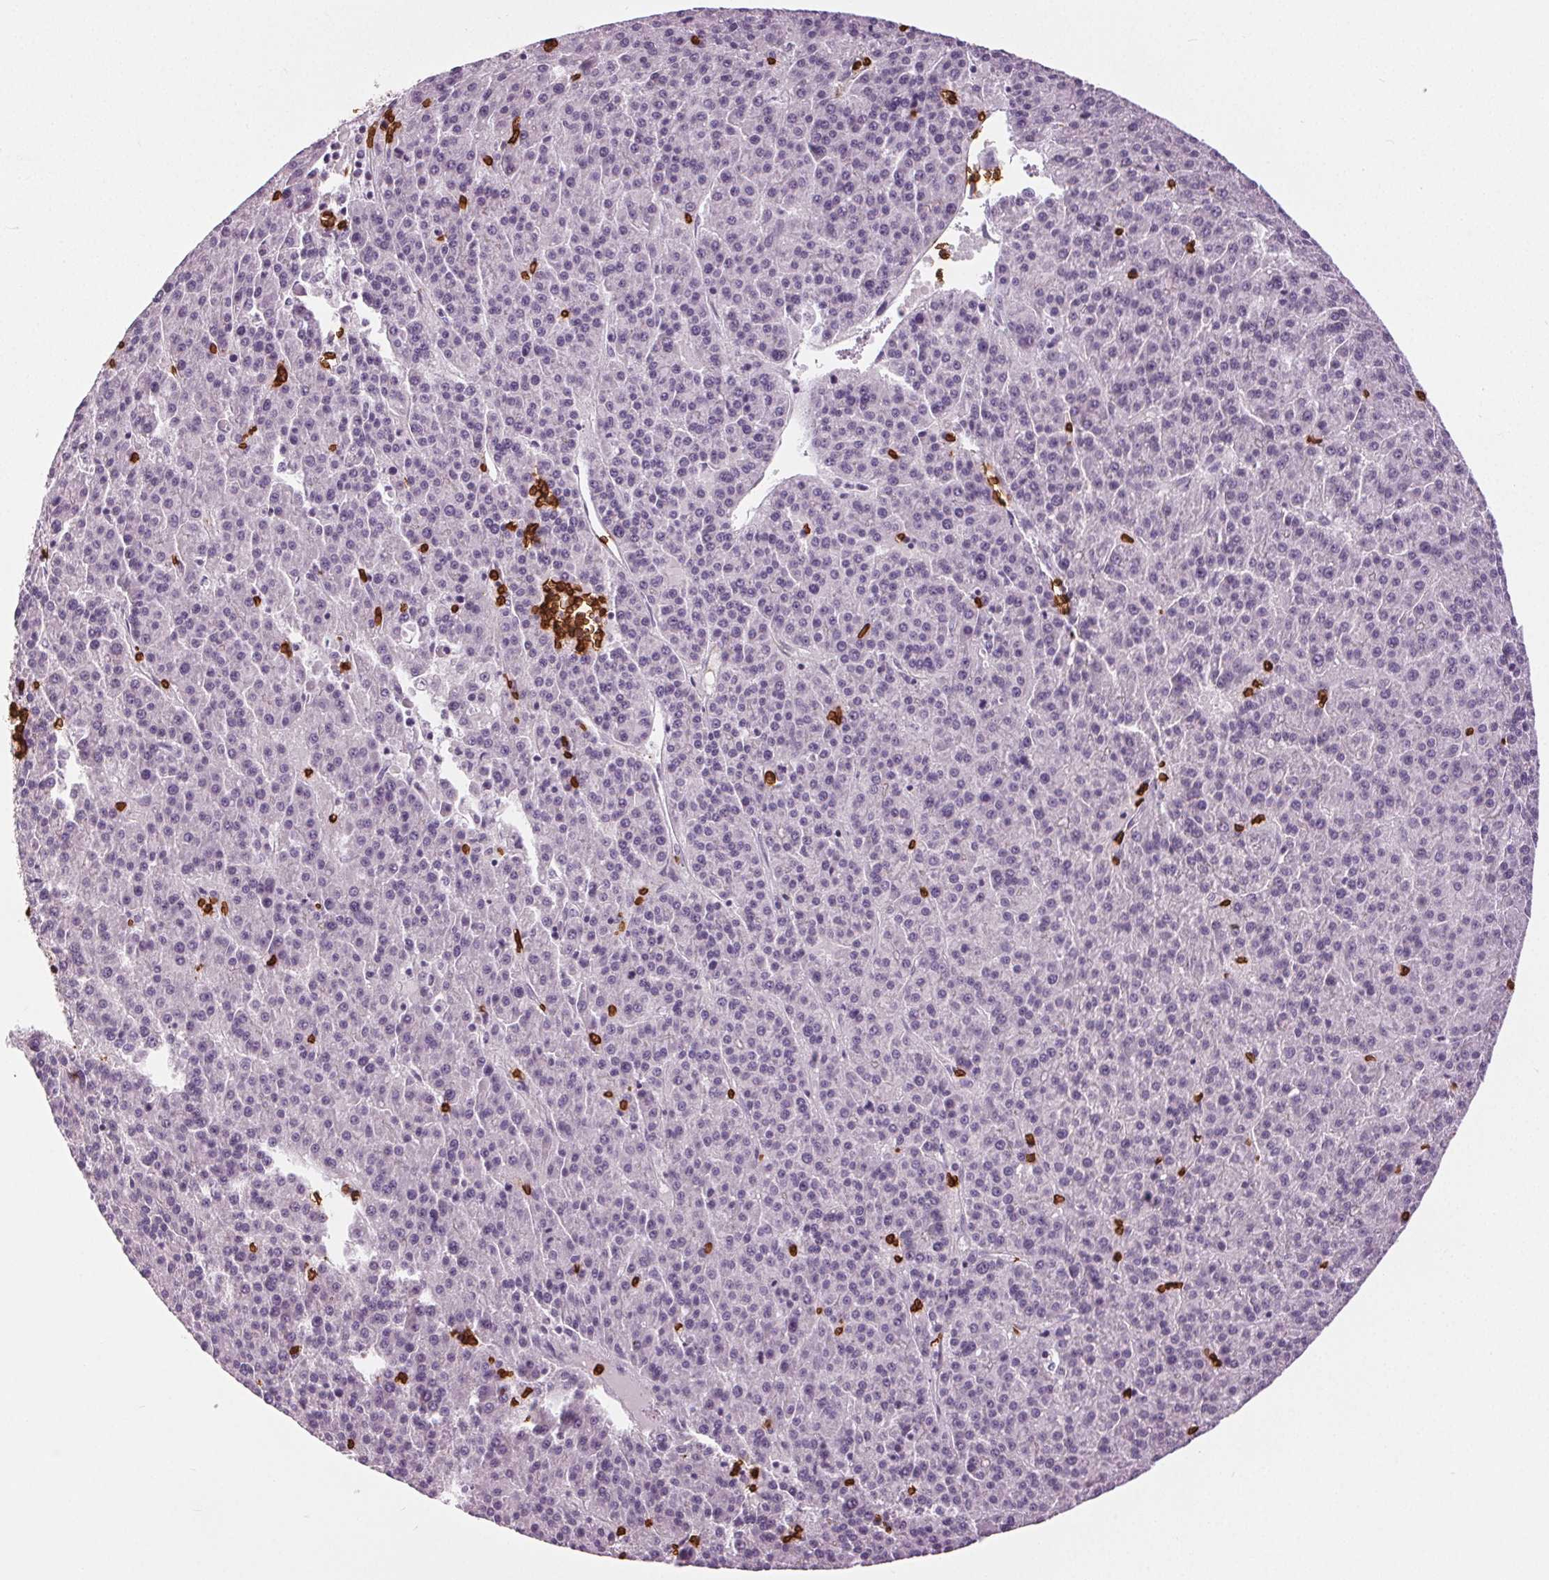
{"staining": {"intensity": "negative", "quantity": "none", "location": "none"}, "tissue": "liver cancer", "cell_type": "Tumor cells", "image_type": "cancer", "snomed": [{"axis": "morphology", "description": "Carcinoma, Hepatocellular, NOS"}, {"axis": "topography", "description": "Liver"}], "caption": "Tumor cells are negative for protein expression in human hepatocellular carcinoma (liver).", "gene": "SLC4A1", "patient": {"sex": "female", "age": 58}}